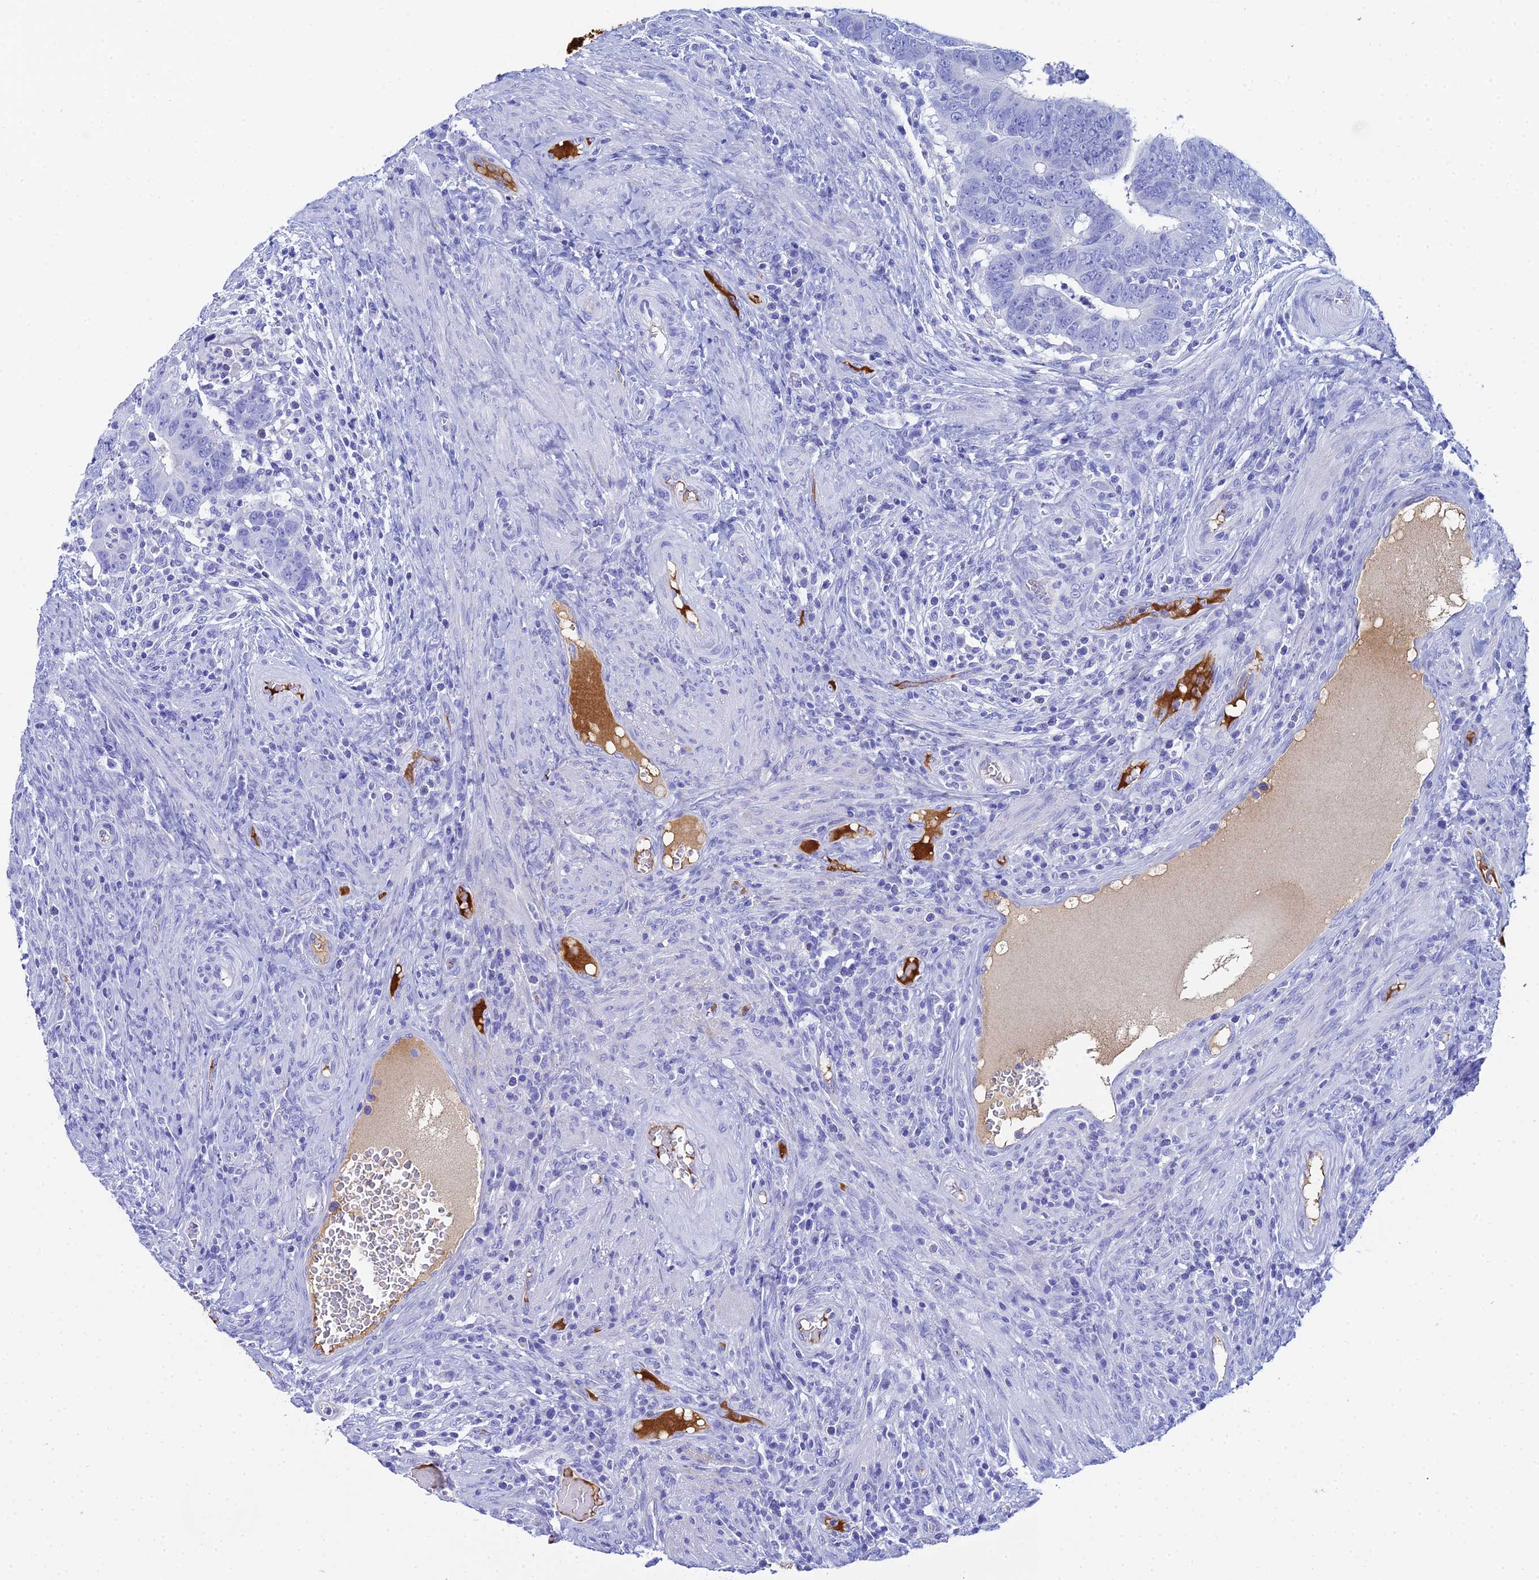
{"staining": {"intensity": "negative", "quantity": "none", "location": "none"}, "tissue": "colorectal cancer", "cell_type": "Tumor cells", "image_type": "cancer", "snomed": [{"axis": "morphology", "description": "Normal tissue, NOS"}, {"axis": "morphology", "description": "Adenocarcinoma, NOS"}, {"axis": "topography", "description": "Rectum"}], "caption": "Tumor cells show no significant positivity in adenocarcinoma (colorectal).", "gene": "CELA3A", "patient": {"sex": "female", "age": 65}}